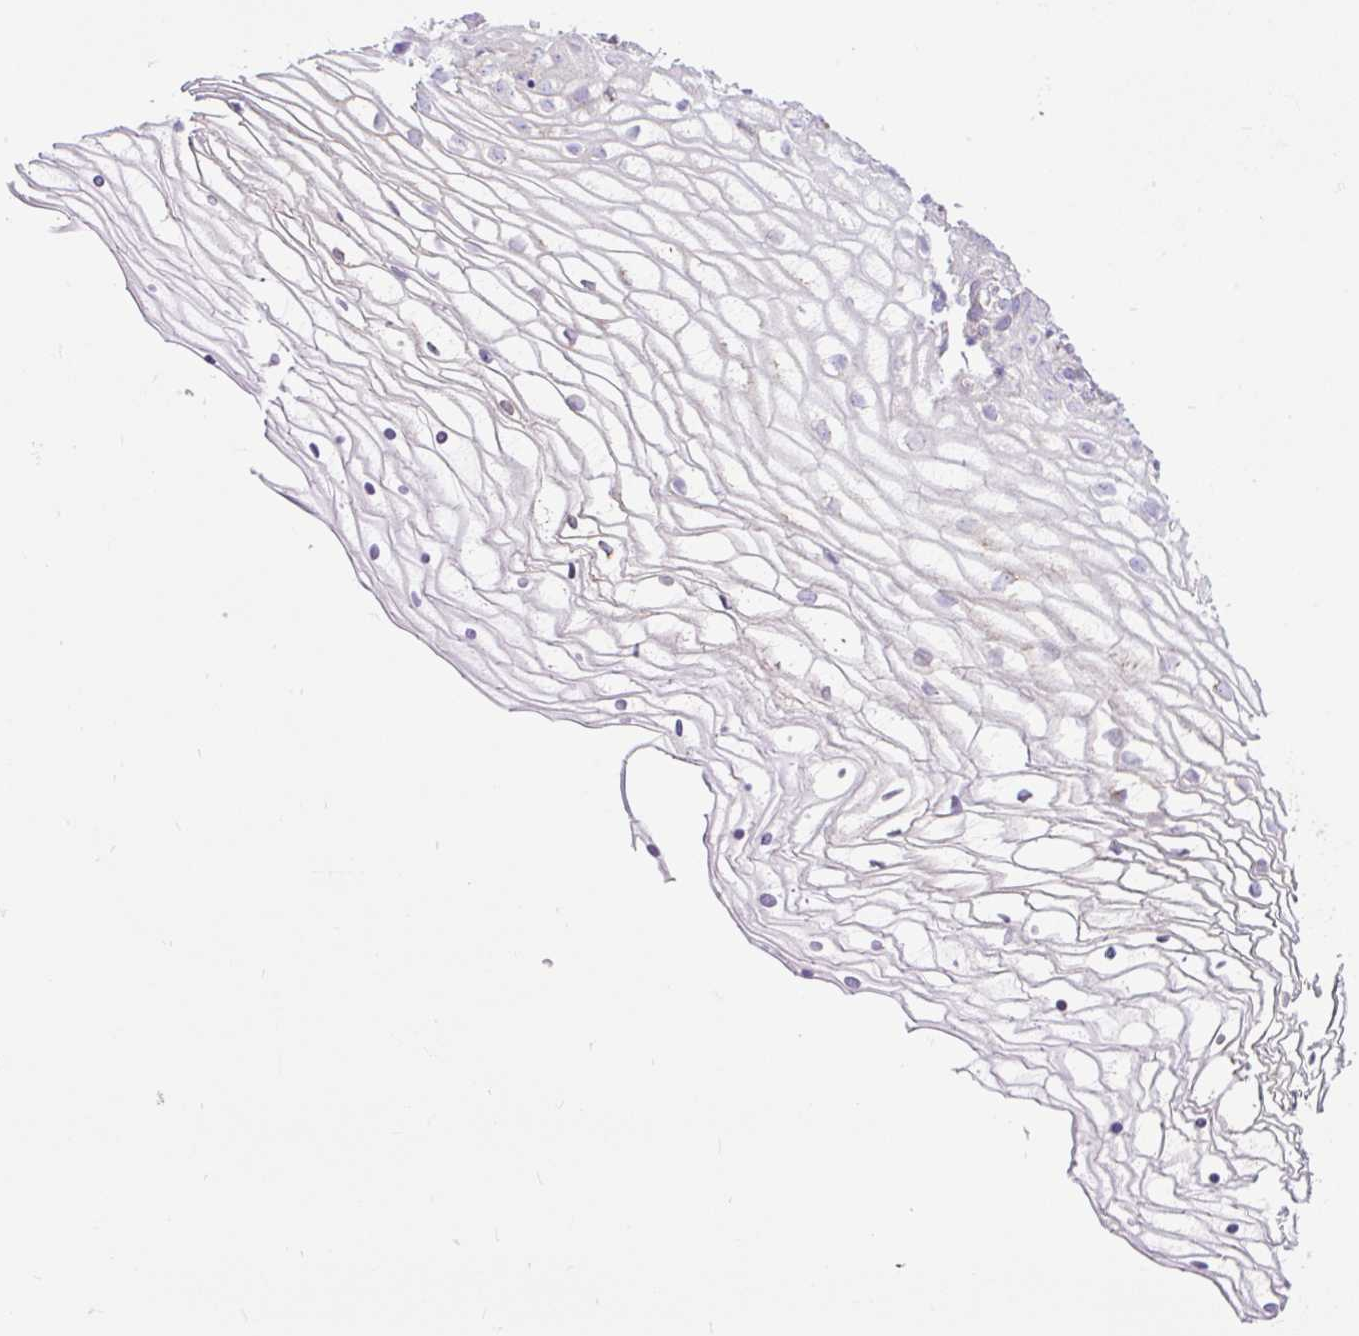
{"staining": {"intensity": "negative", "quantity": "none", "location": "none"}, "tissue": "vagina", "cell_type": "Squamous epithelial cells", "image_type": "normal", "snomed": [{"axis": "morphology", "description": "Normal tissue, NOS"}, {"axis": "topography", "description": "Vagina"}], "caption": "DAB immunohistochemical staining of normal human vagina displays no significant expression in squamous epithelial cells.", "gene": "DDOST", "patient": {"sex": "female", "age": 56}}